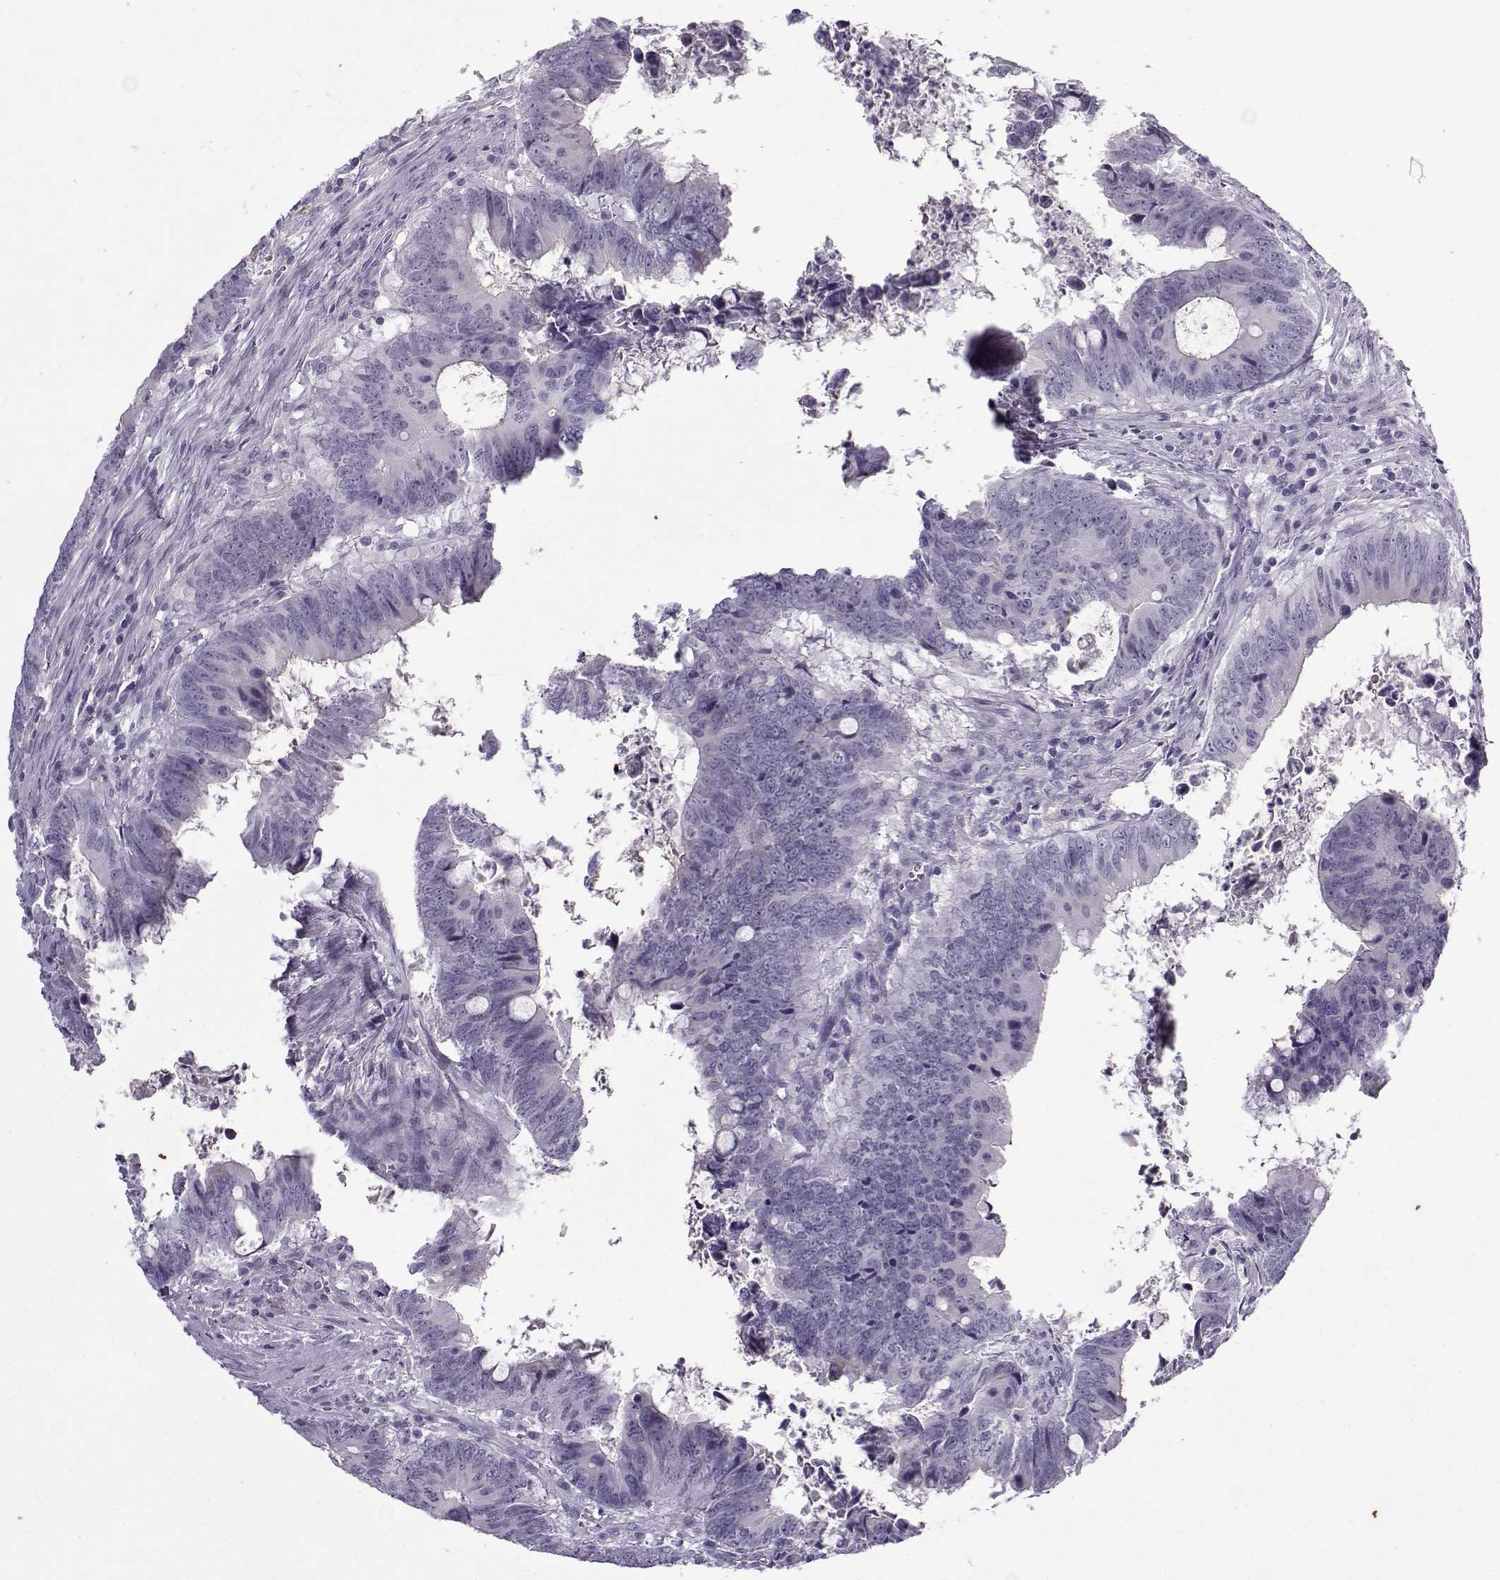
{"staining": {"intensity": "negative", "quantity": "none", "location": "none"}, "tissue": "colorectal cancer", "cell_type": "Tumor cells", "image_type": "cancer", "snomed": [{"axis": "morphology", "description": "Adenocarcinoma, NOS"}, {"axis": "topography", "description": "Colon"}], "caption": "This is an immunohistochemistry histopathology image of human adenocarcinoma (colorectal). There is no expression in tumor cells.", "gene": "GTSF1L", "patient": {"sex": "female", "age": 82}}